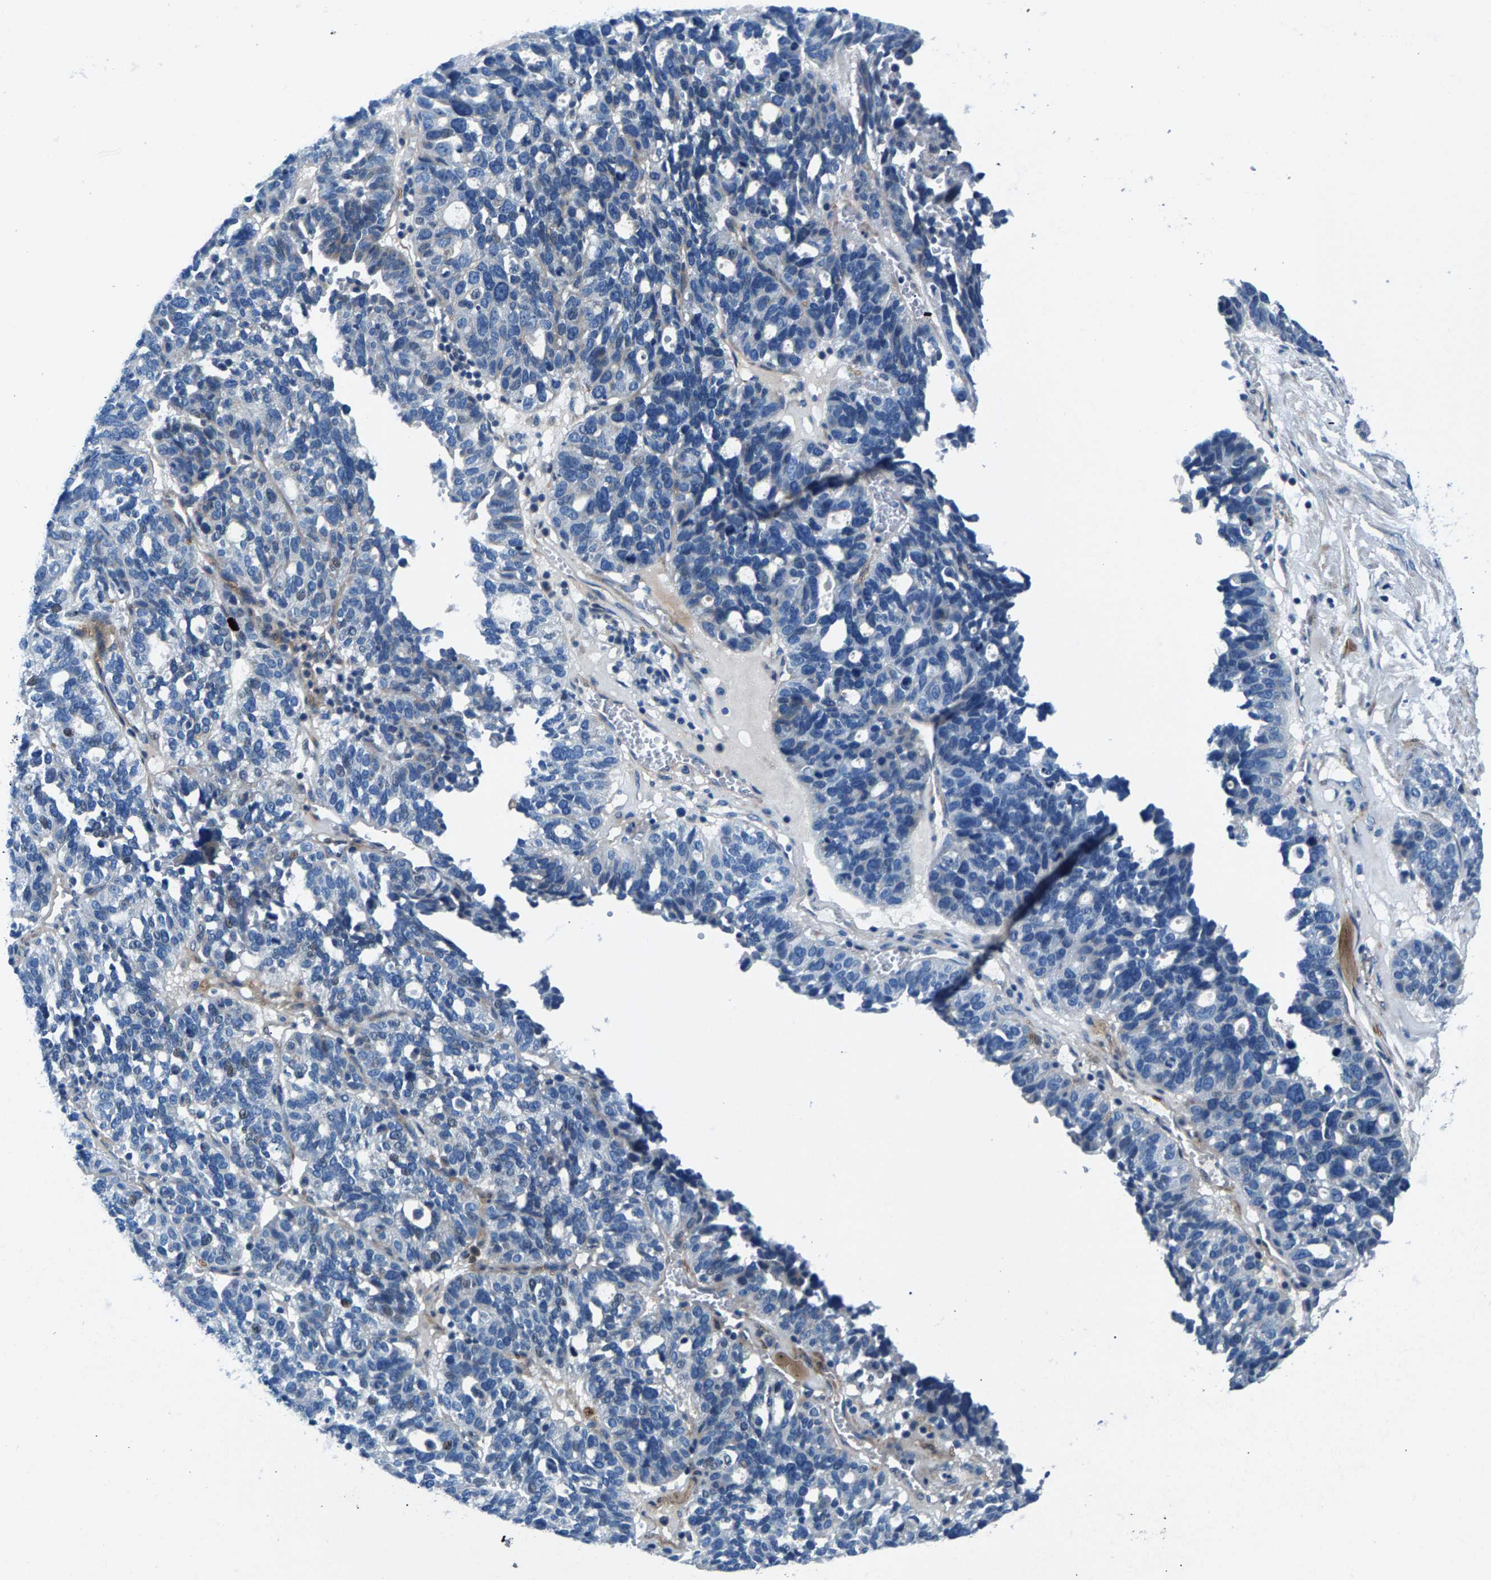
{"staining": {"intensity": "negative", "quantity": "none", "location": "none"}, "tissue": "ovarian cancer", "cell_type": "Tumor cells", "image_type": "cancer", "snomed": [{"axis": "morphology", "description": "Cystadenocarcinoma, serous, NOS"}, {"axis": "topography", "description": "Ovary"}], "caption": "Ovarian cancer was stained to show a protein in brown. There is no significant staining in tumor cells.", "gene": "CDRT4", "patient": {"sex": "female", "age": 59}}